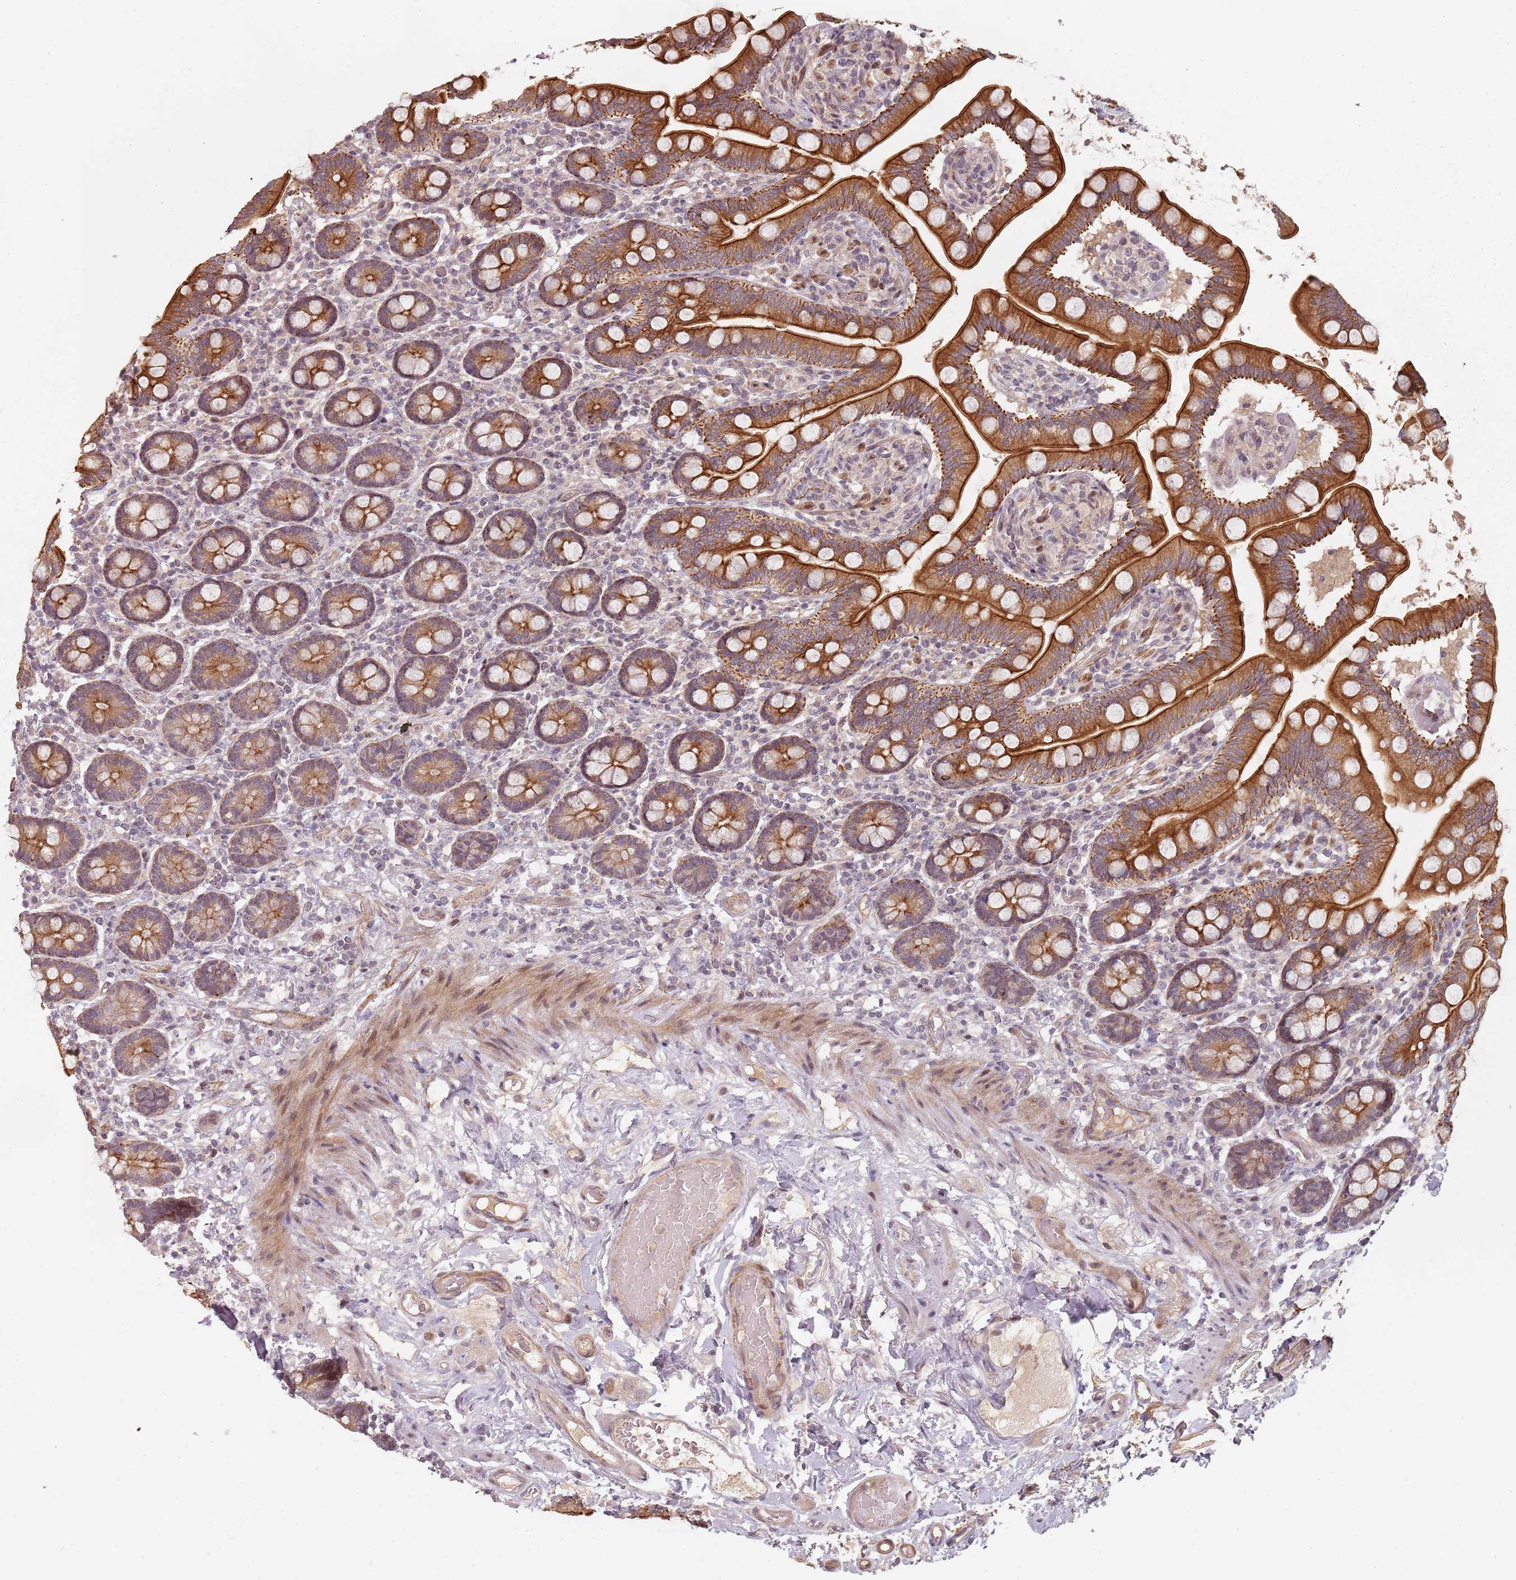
{"staining": {"intensity": "strong", "quantity": ">75%", "location": "cytoplasmic/membranous"}, "tissue": "small intestine", "cell_type": "Glandular cells", "image_type": "normal", "snomed": [{"axis": "morphology", "description": "Normal tissue, NOS"}, {"axis": "topography", "description": "Small intestine"}], "caption": "Immunohistochemistry (IHC) image of unremarkable small intestine stained for a protein (brown), which displays high levels of strong cytoplasmic/membranous expression in approximately >75% of glandular cells.", "gene": "RPS6KA2", "patient": {"sex": "female", "age": 64}}